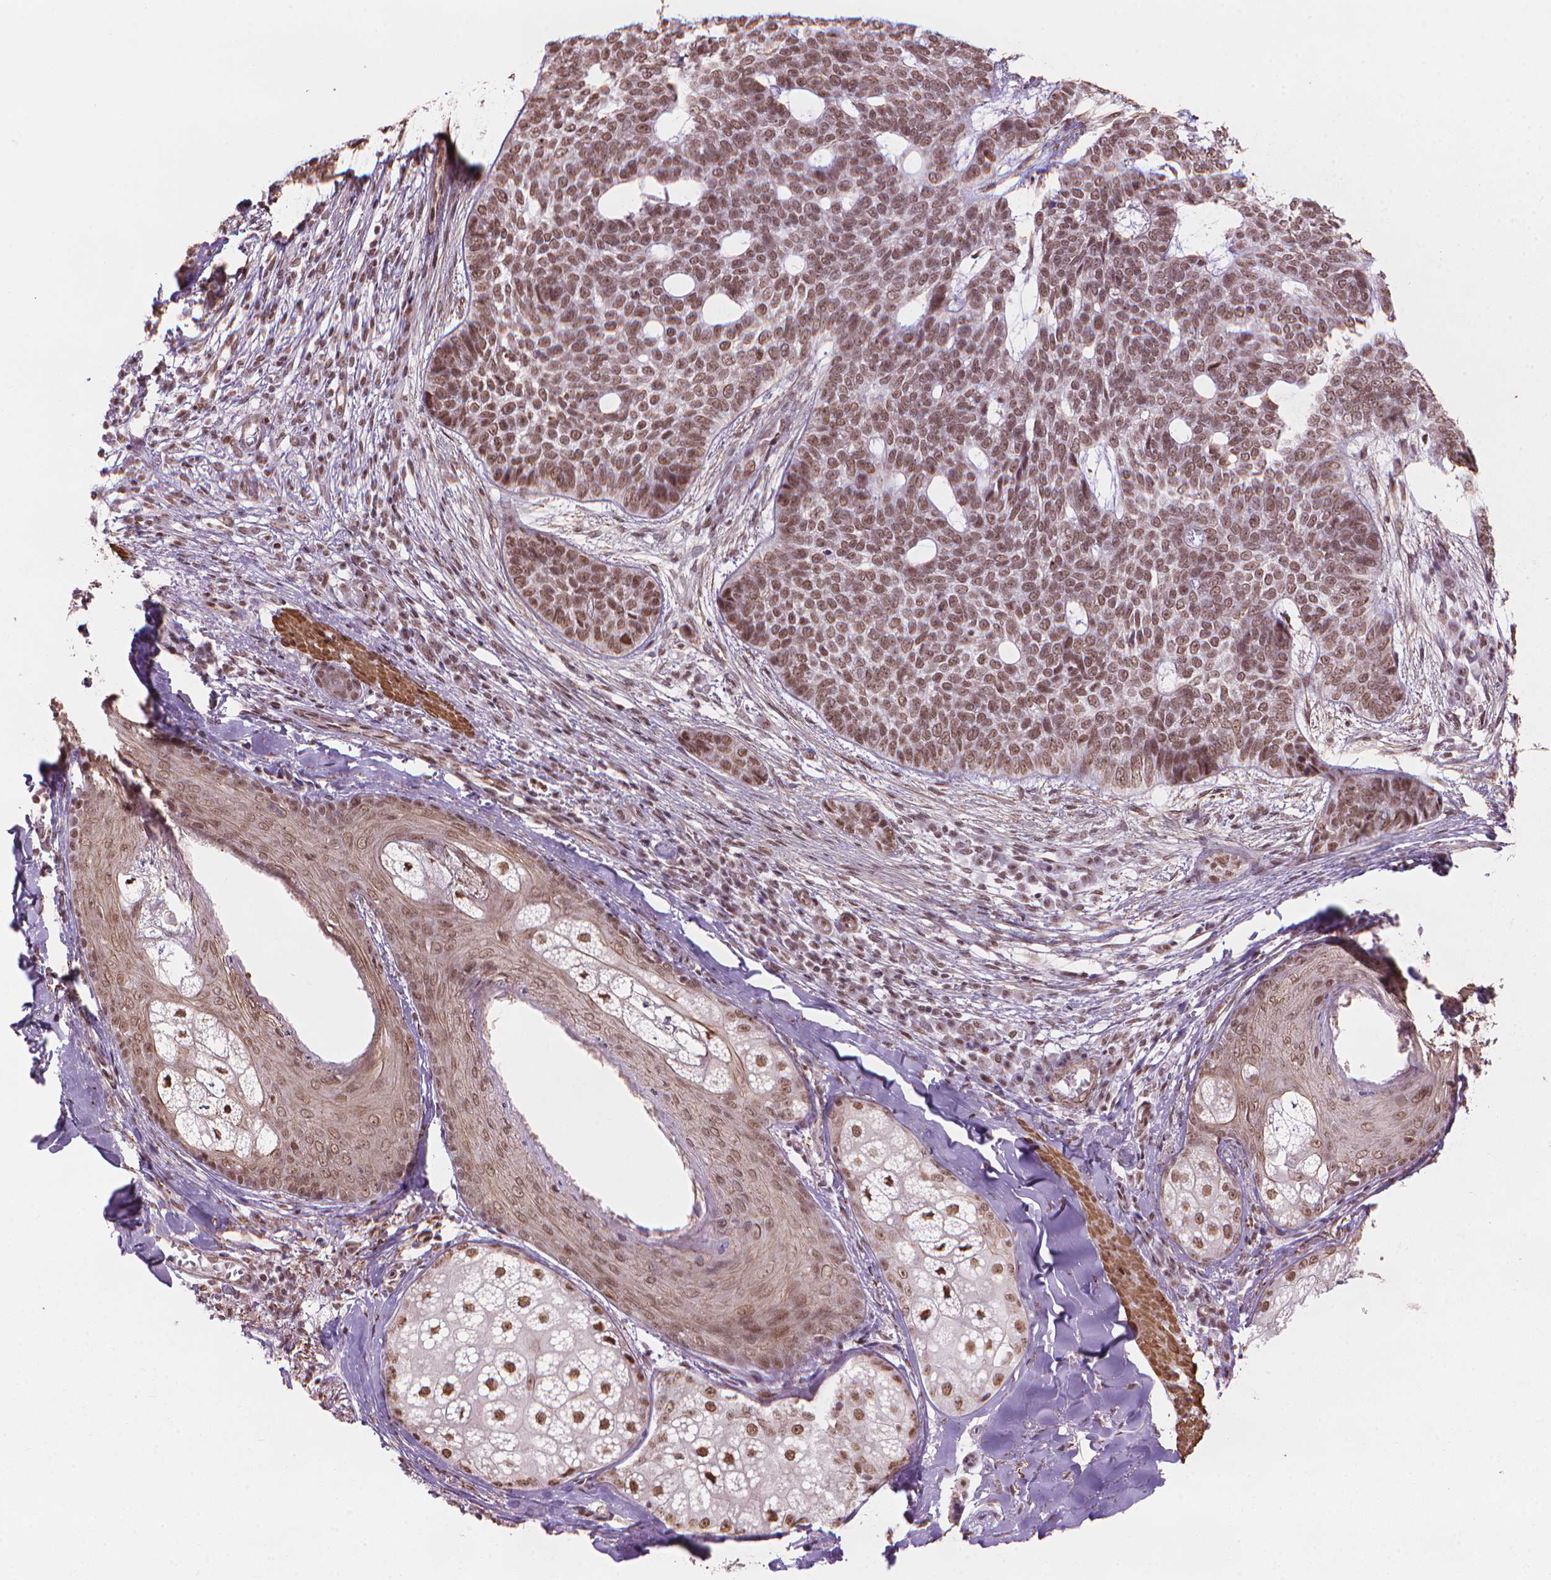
{"staining": {"intensity": "weak", "quantity": ">75%", "location": "nuclear"}, "tissue": "skin cancer", "cell_type": "Tumor cells", "image_type": "cancer", "snomed": [{"axis": "morphology", "description": "Basal cell carcinoma"}, {"axis": "topography", "description": "Skin"}], "caption": "Skin basal cell carcinoma stained with a protein marker exhibits weak staining in tumor cells.", "gene": "HOXD4", "patient": {"sex": "female", "age": 69}}